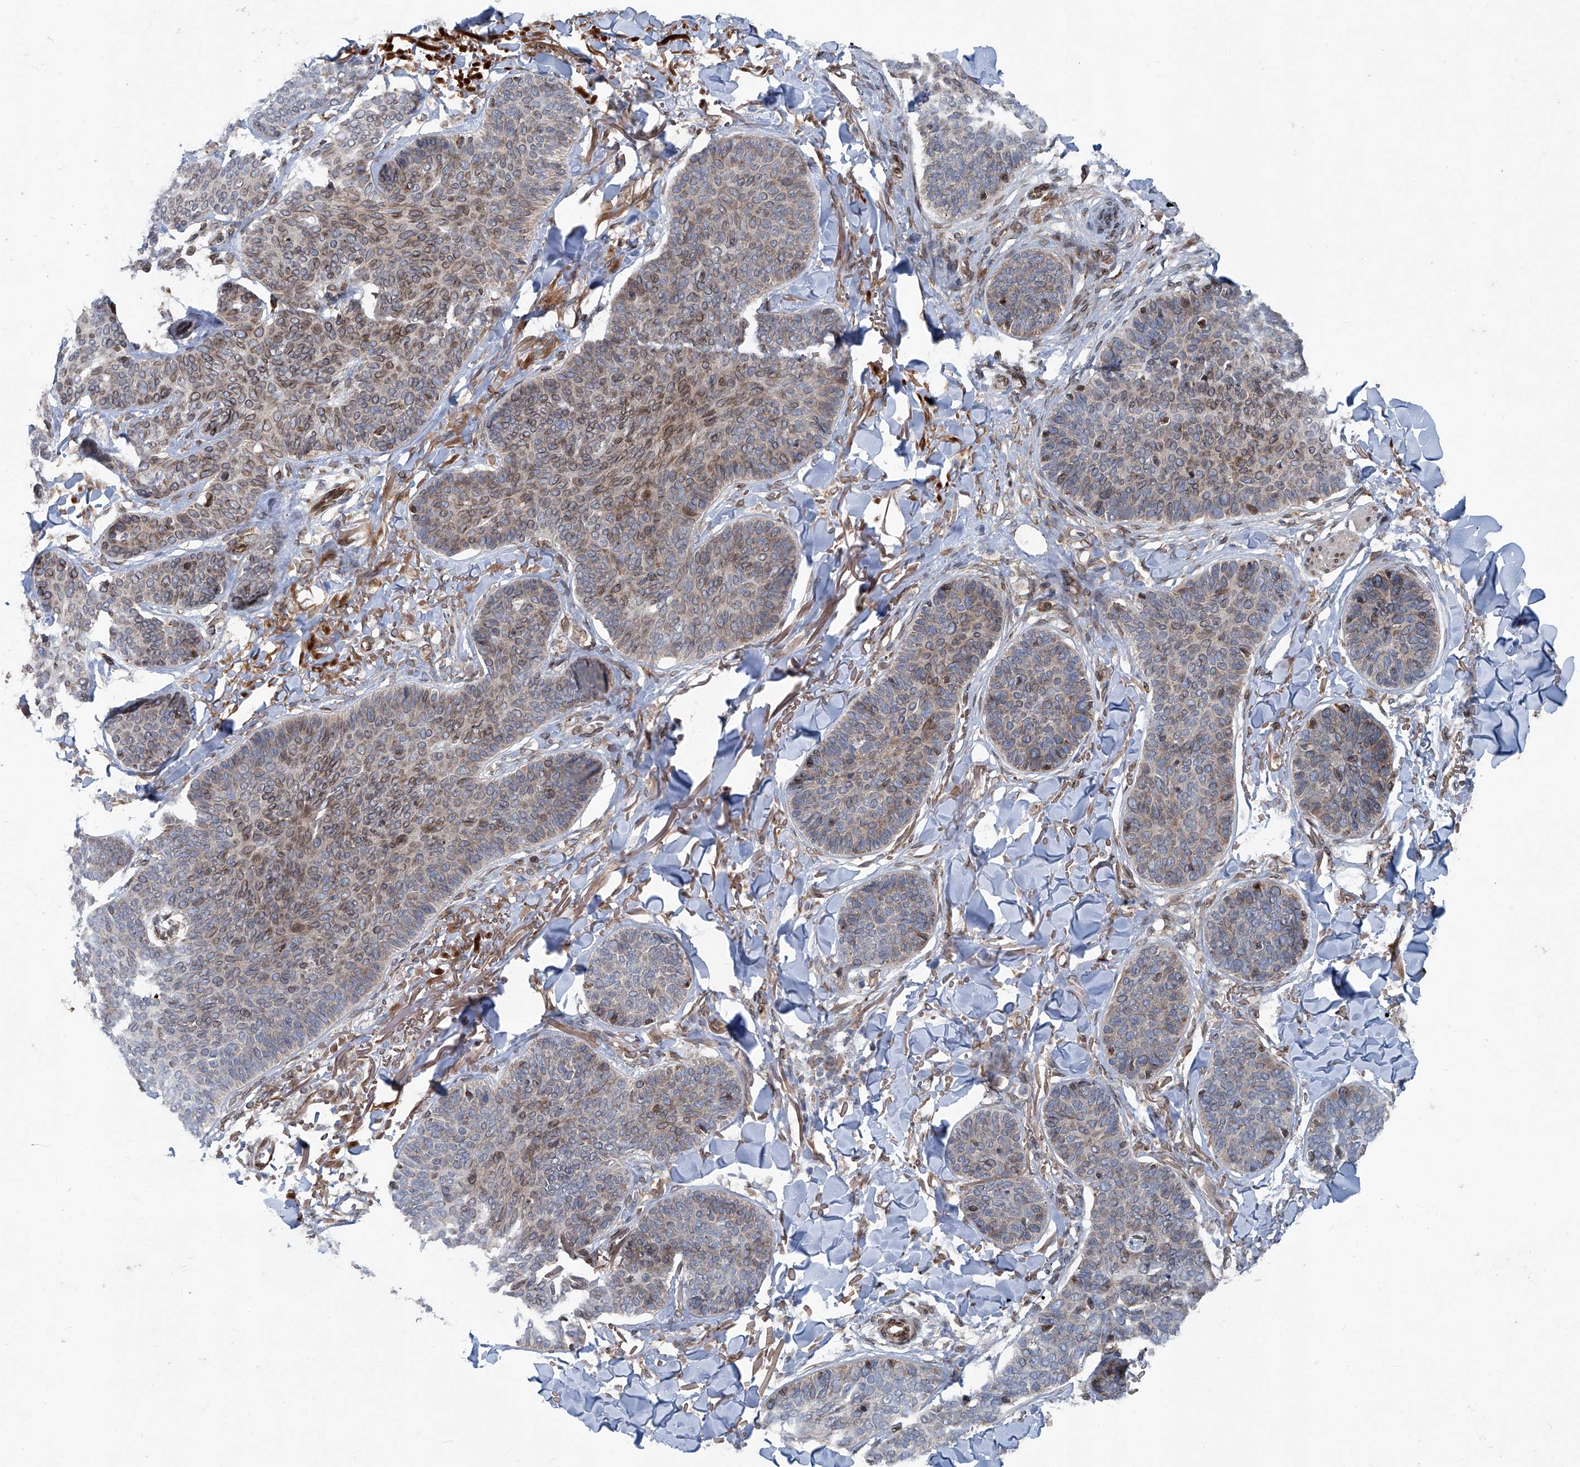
{"staining": {"intensity": "moderate", "quantity": "25%-75%", "location": "cytoplasmic/membranous,nuclear"}, "tissue": "skin cancer", "cell_type": "Tumor cells", "image_type": "cancer", "snomed": [{"axis": "morphology", "description": "Basal cell carcinoma"}, {"axis": "topography", "description": "Skin"}], "caption": "This micrograph shows immunohistochemistry (IHC) staining of human skin cancer, with medium moderate cytoplasmic/membranous and nuclear expression in about 25%-75% of tumor cells.", "gene": "GPR132", "patient": {"sex": "male", "age": 85}}